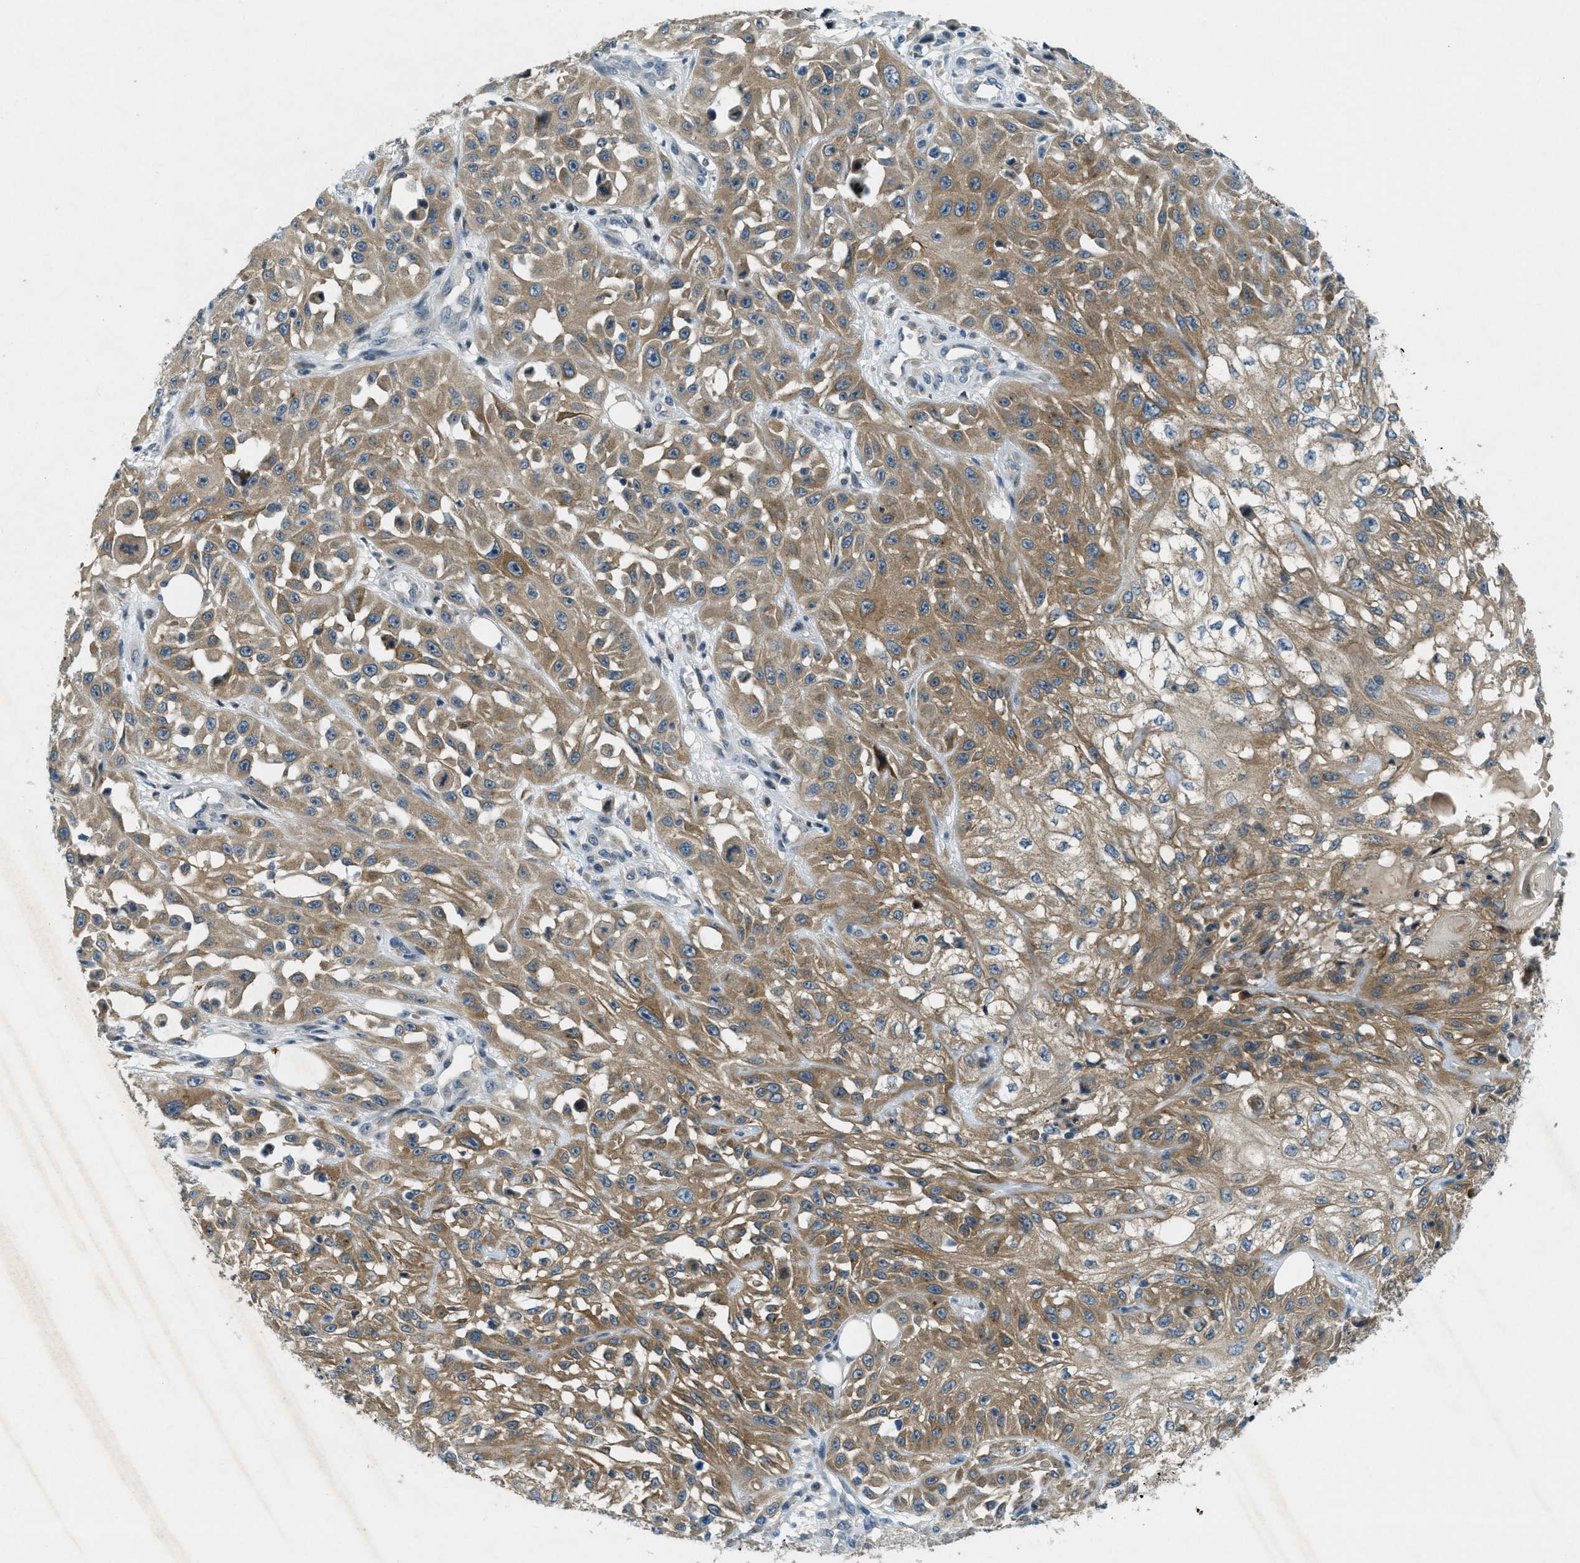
{"staining": {"intensity": "moderate", "quantity": ">75%", "location": "cytoplasmic/membranous"}, "tissue": "skin cancer", "cell_type": "Tumor cells", "image_type": "cancer", "snomed": [{"axis": "morphology", "description": "Squamous cell carcinoma, NOS"}, {"axis": "morphology", "description": "Squamous cell carcinoma, metastatic, NOS"}, {"axis": "topography", "description": "Skin"}, {"axis": "topography", "description": "Lymph node"}], "caption": "Tumor cells demonstrate medium levels of moderate cytoplasmic/membranous positivity in about >75% of cells in human skin cancer (metastatic squamous cell carcinoma).", "gene": "SNX14", "patient": {"sex": "male", "age": 75}}